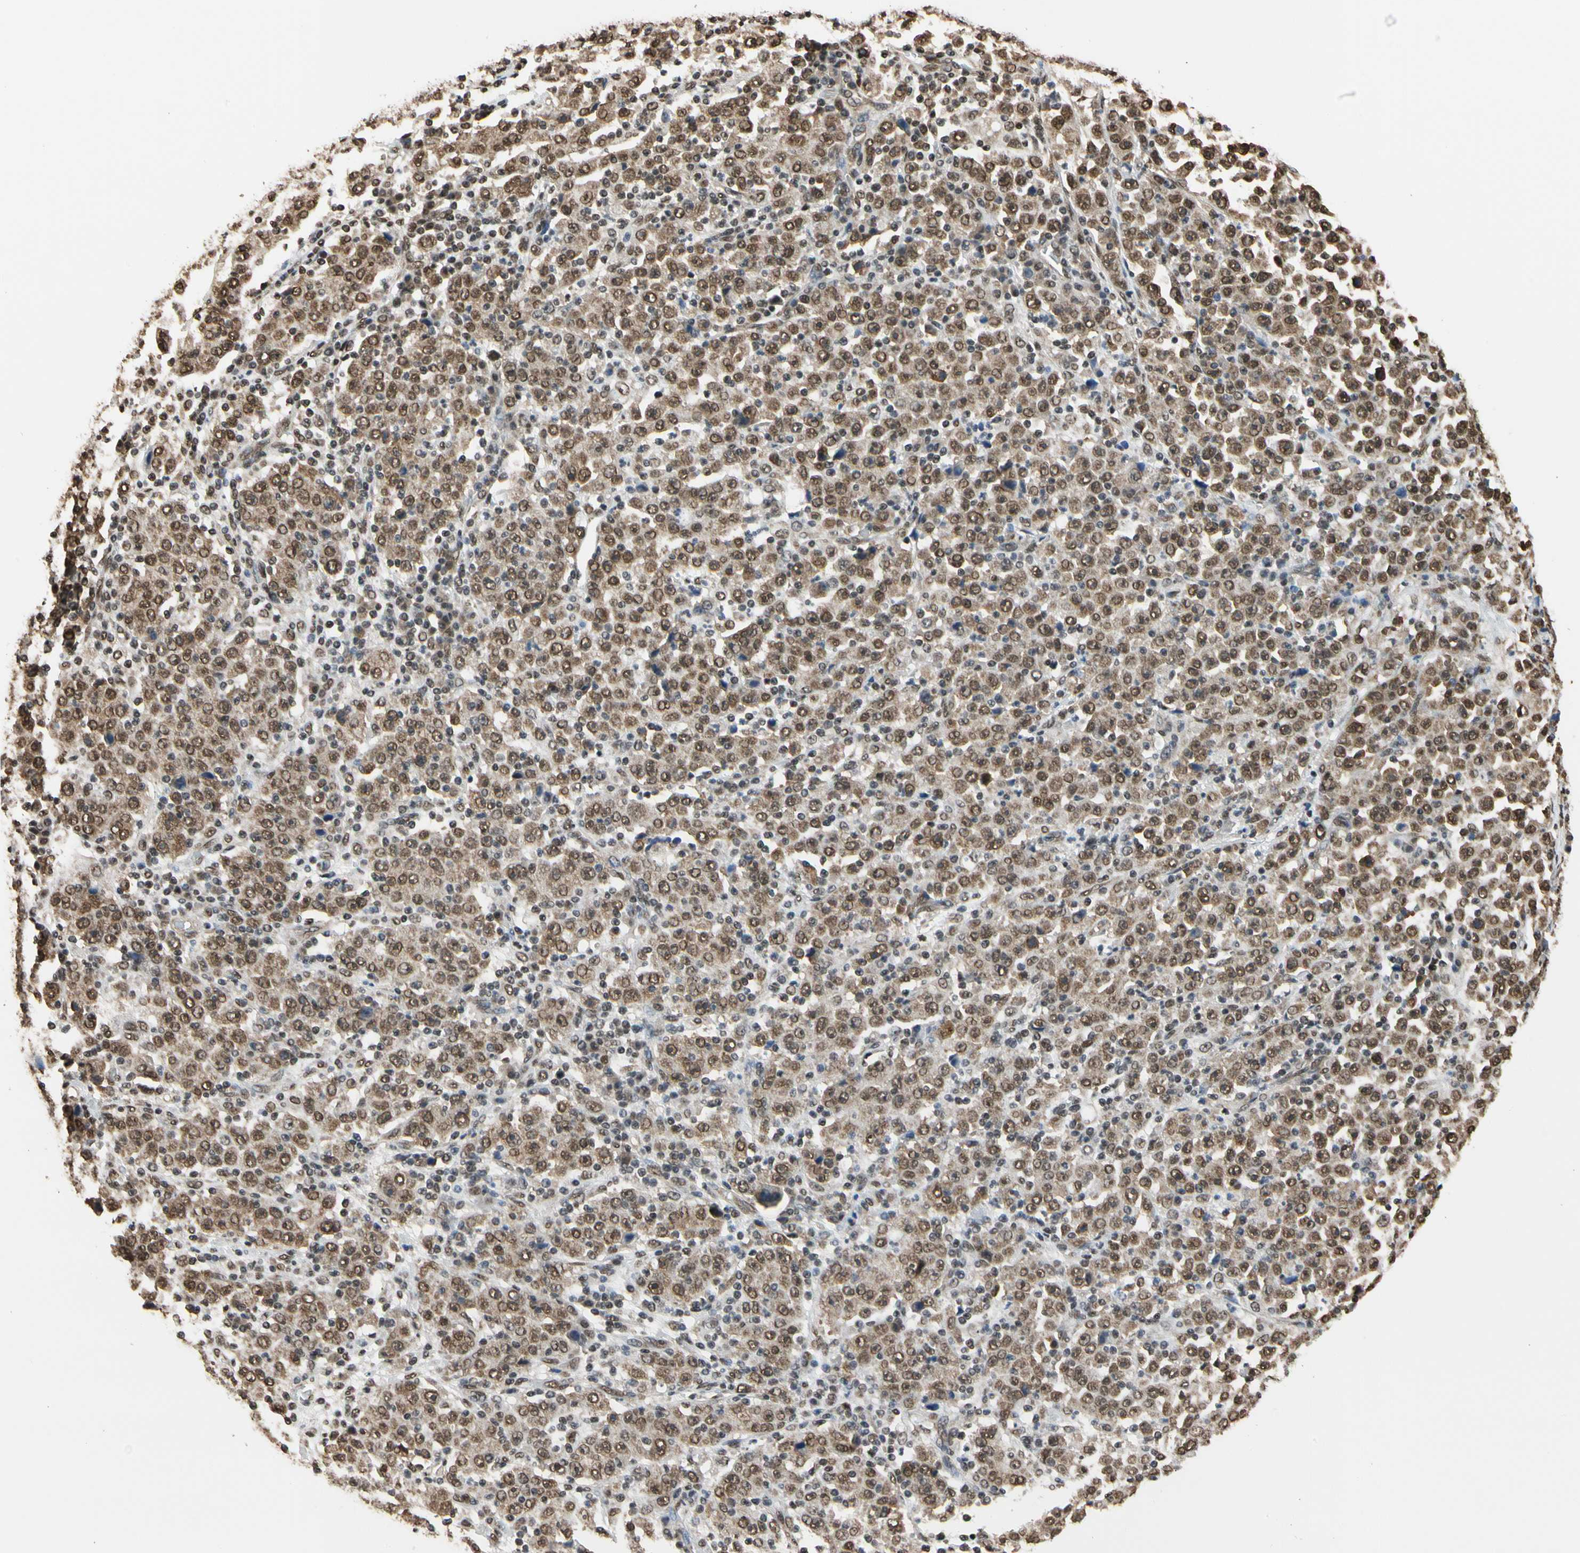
{"staining": {"intensity": "moderate", "quantity": ">75%", "location": "cytoplasmic/membranous,nuclear"}, "tissue": "stomach cancer", "cell_type": "Tumor cells", "image_type": "cancer", "snomed": [{"axis": "morphology", "description": "Normal tissue, NOS"}, {"axis": "morphology", "description": "Adenocarcinoma, NOS"}, {"axis": "topography", "description": "Stomach, upper"}, {"axis": "topography", "description": "Stomach"}], "caption": "High-power microscopy captured an immunohistochemistry photomicrograph of adenocarcinoma (stomach), revealing moderate cytoplasmic/membranous and nuclear positivity in about >75% of tumor cells.", "gene": "HNRNPK", "patient": {"sex": "male", "age": 59}}